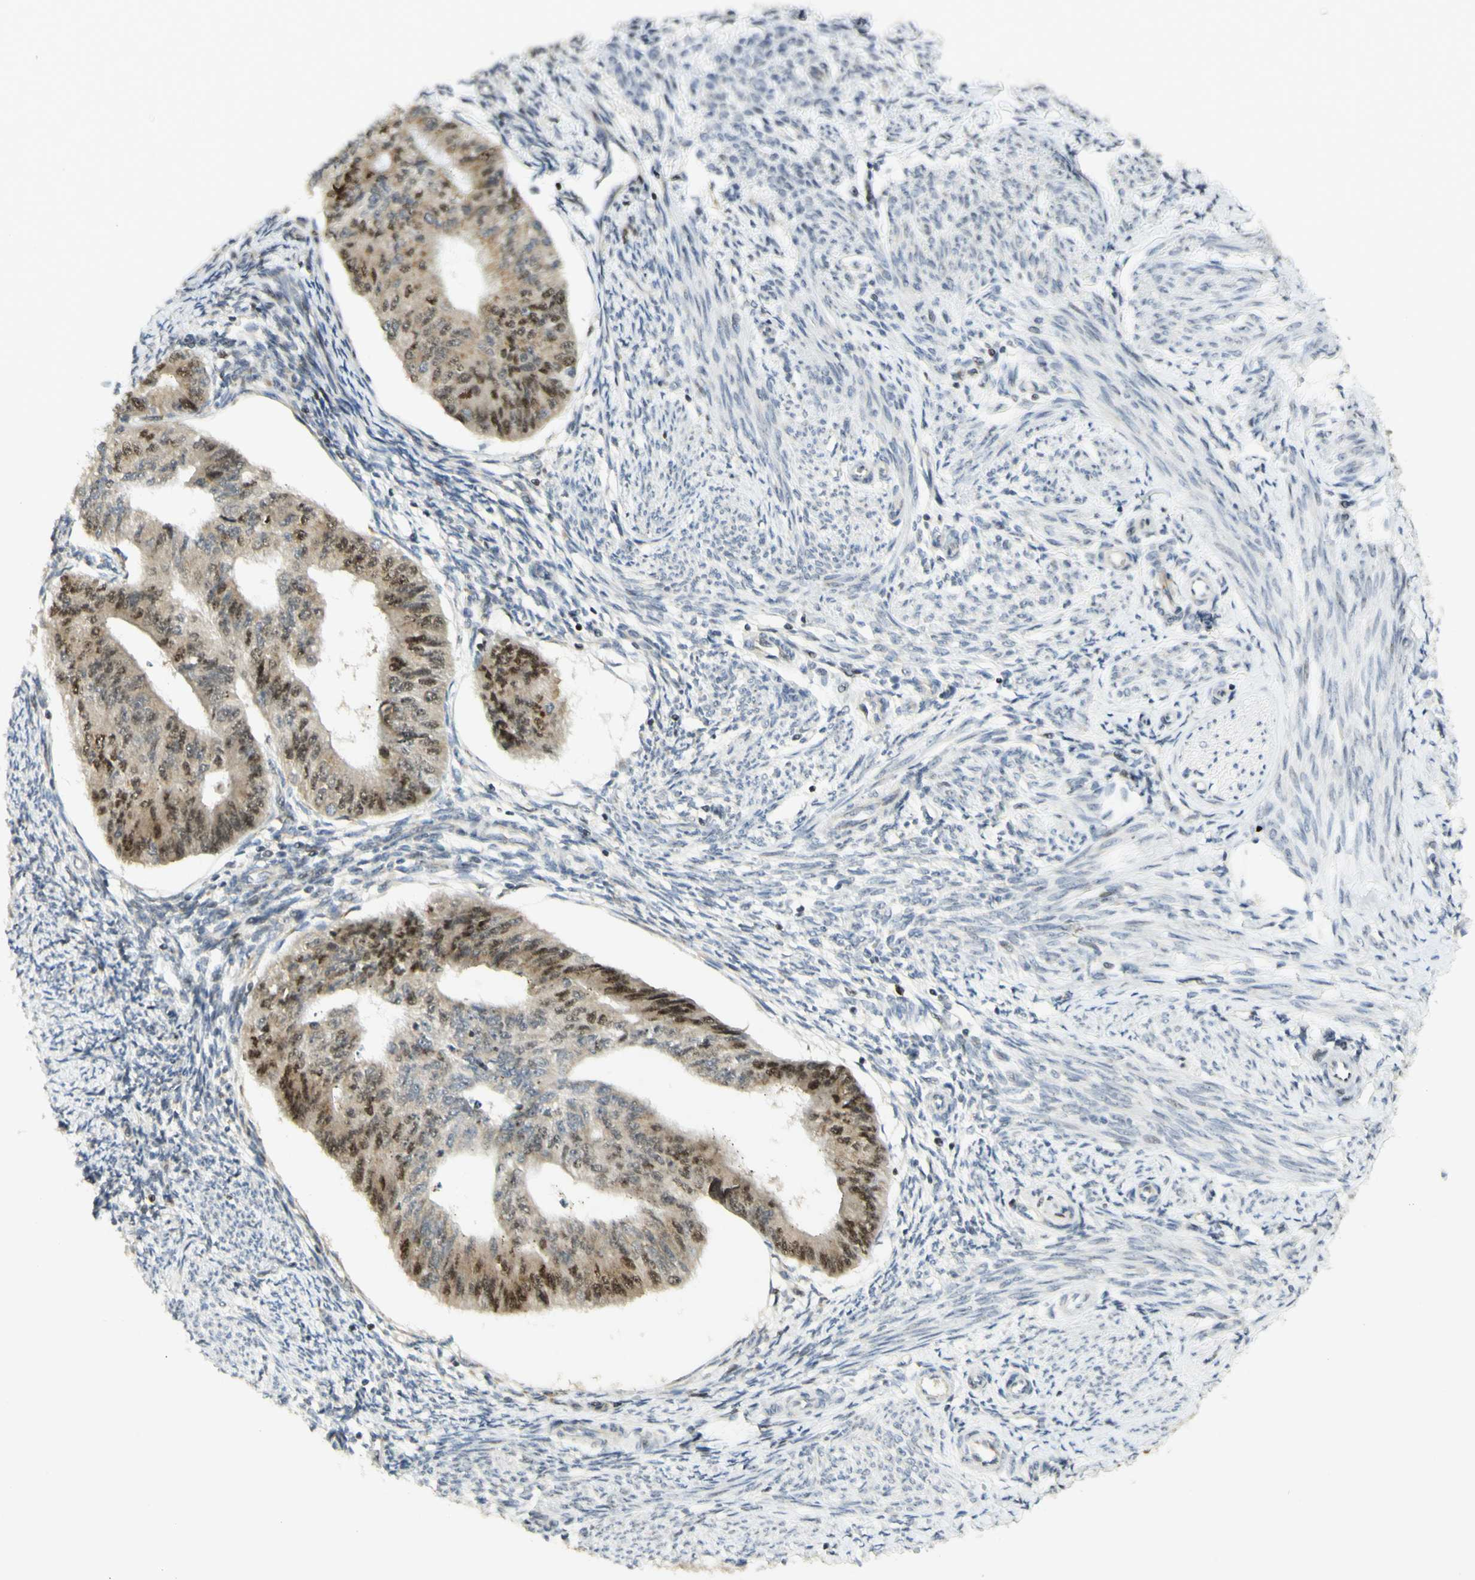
{"staining": {"intensity": "strong", "quantity": "<25%", "location": "cytoplasmic/membranous,nuclear"}, "tissue": "endometrial cancer", "cell_type": "Tumor cells", "image_type": "cancer", "snomed": [{"axis": "morphology", "description": "Adenocarcinoma, NOS"}, {"axis": "topography", "description": "Endometrium"}], "caption": "Immunohistochemical staining of adenocarcinoma (endometrial) displays medium levels of strong cytoplasmic/membranous and nuclear protein expression in about <25% of tumor cells.", "gene": "KIF11", "patient": {"sex": "female", "age": 32}}